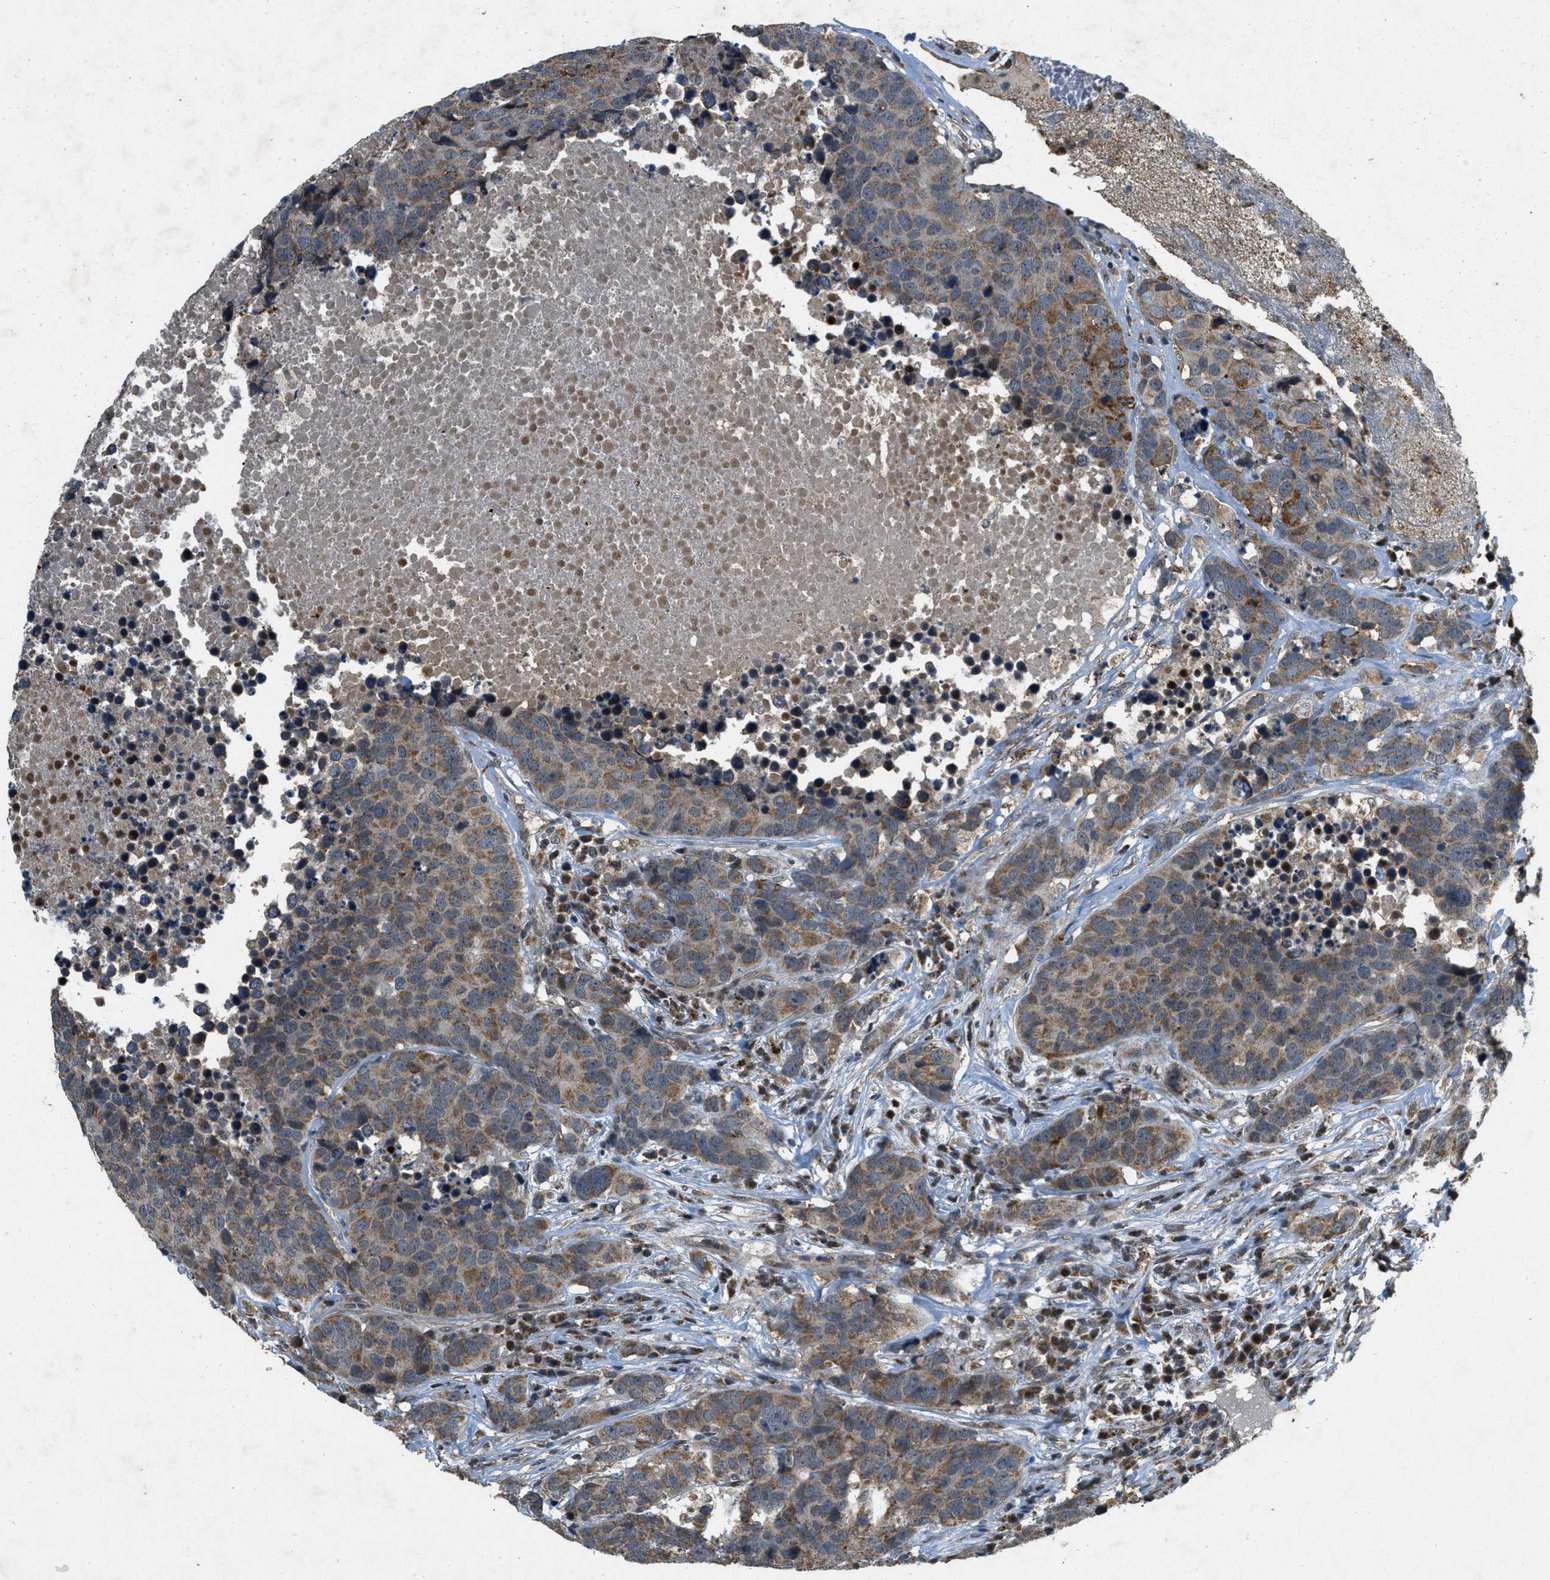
{"staining": {"intensity": "moderate", "quantity": ">75%", "location": "cytoplasmic/membranous"}, "tissue": "carcinoid", "cell_type": "Tumor cells", "image_type": "cancer", "snomed": [{"axis": "morphology", "description": "Carcinoid, malignant, NOS"}, {"axis": "topography", "description": "Lung"}], "caption": "This is a micrograph of IHC staining of malignant carcinoid, which shows moderate expression in the cytoplasmic/membranous of tumor cells.", "gene": "PPP1R15A", "patient": {"sex": "male", "age": 60}}